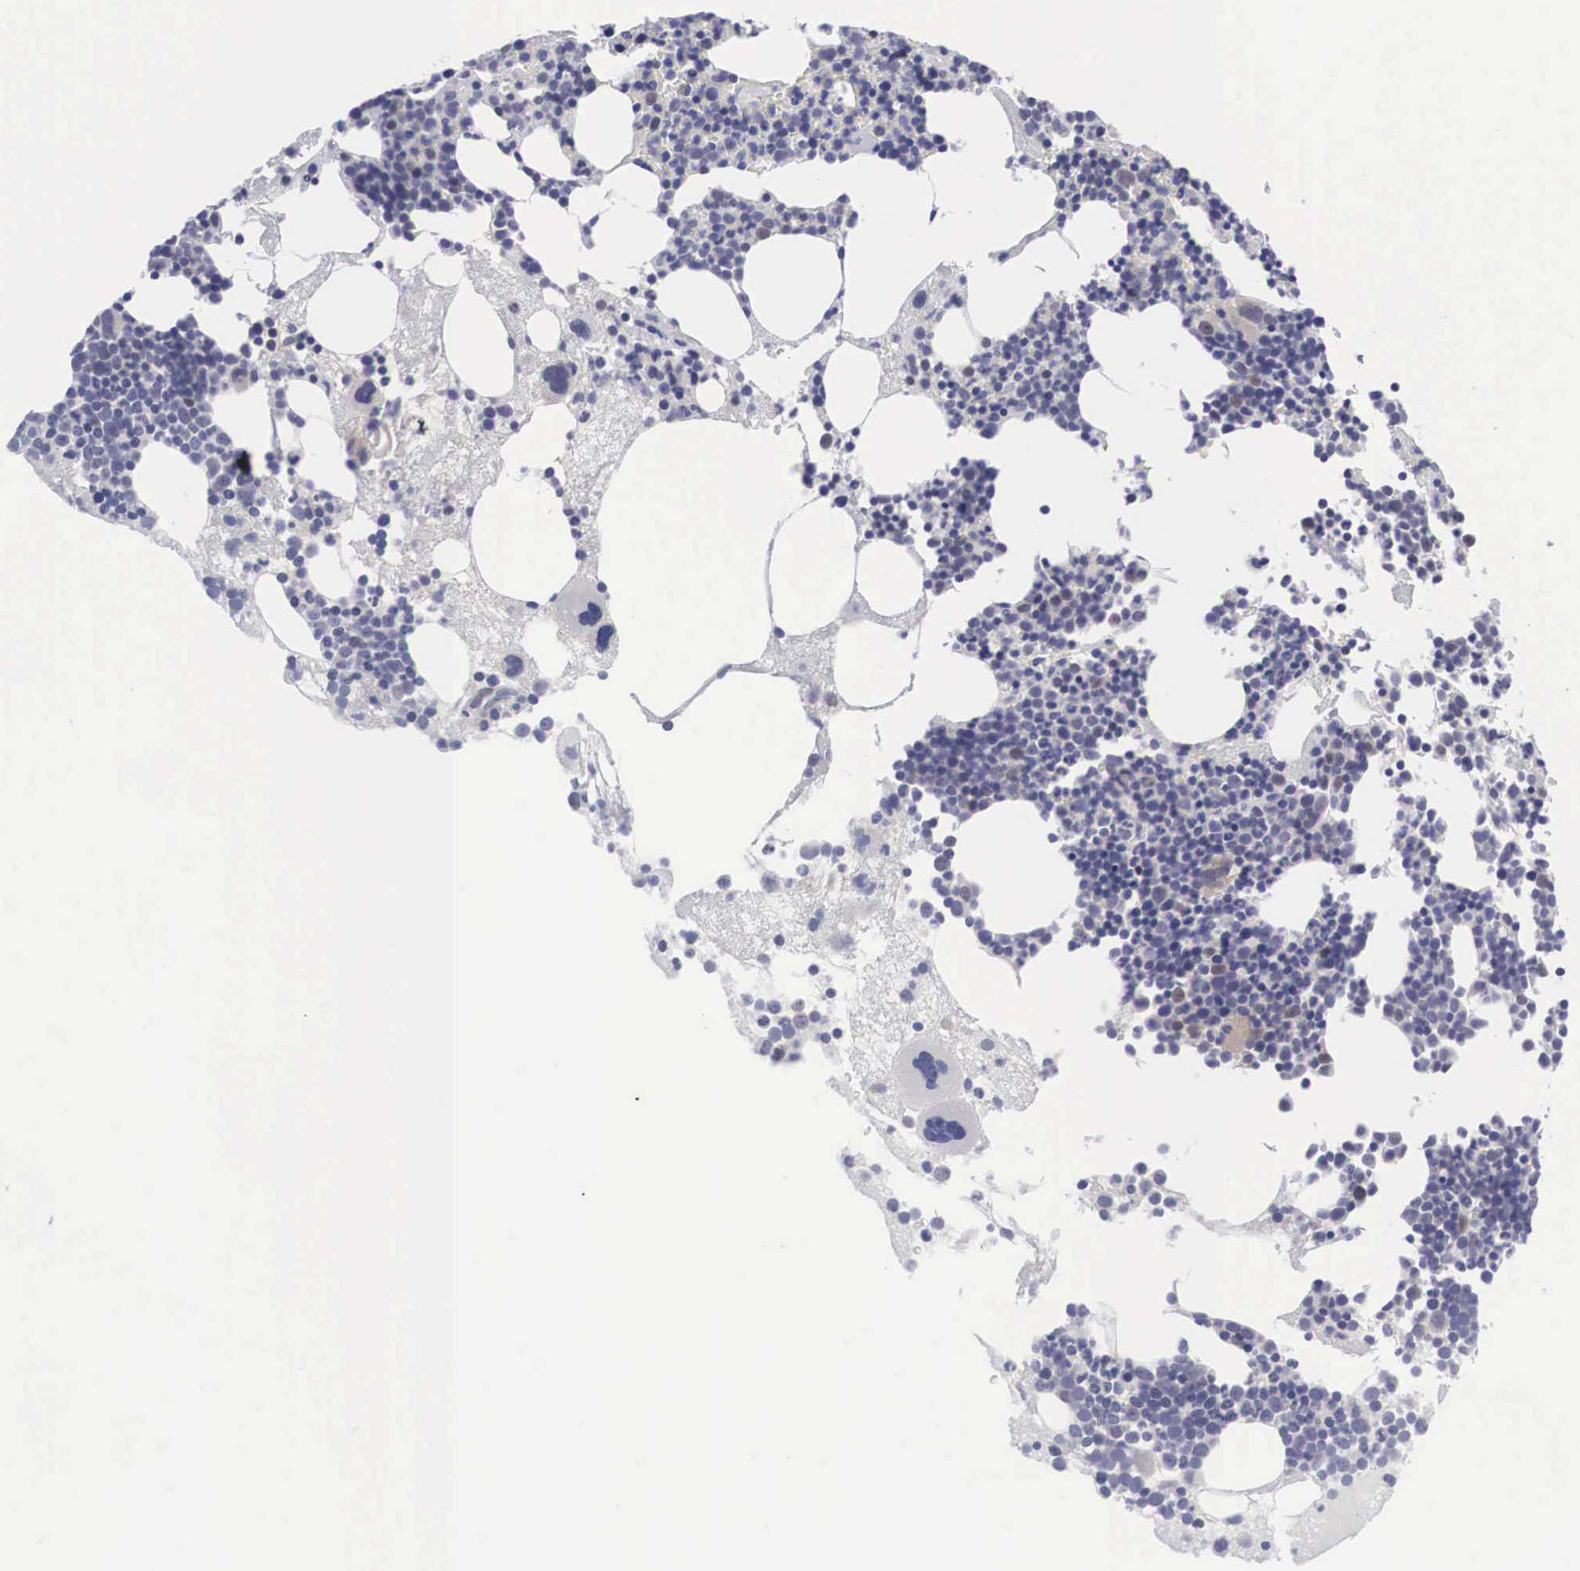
{"staining": {"intensity": "negative", "quantity": "none", "location": "none"}, "tissue": "bone marrow", "cell_type": "Hematopoietic cells", "image_type": "normal", "snomed": [{"axis": "morphology", "description": "Normal tissue, NOS"}, {"axis": "topography", "description": "Bone marrow"}], "caption": "Image shows no protein expression in hematopoietic cells of unremarkable bone marrow. The staining is performed using DAB (3,3'-diaminobenzidine) brown chromogen with nuclei counter-stained in using hematoxylin.", "gene": "SOX11", "patient": {"sex": "male", "age": 75}}